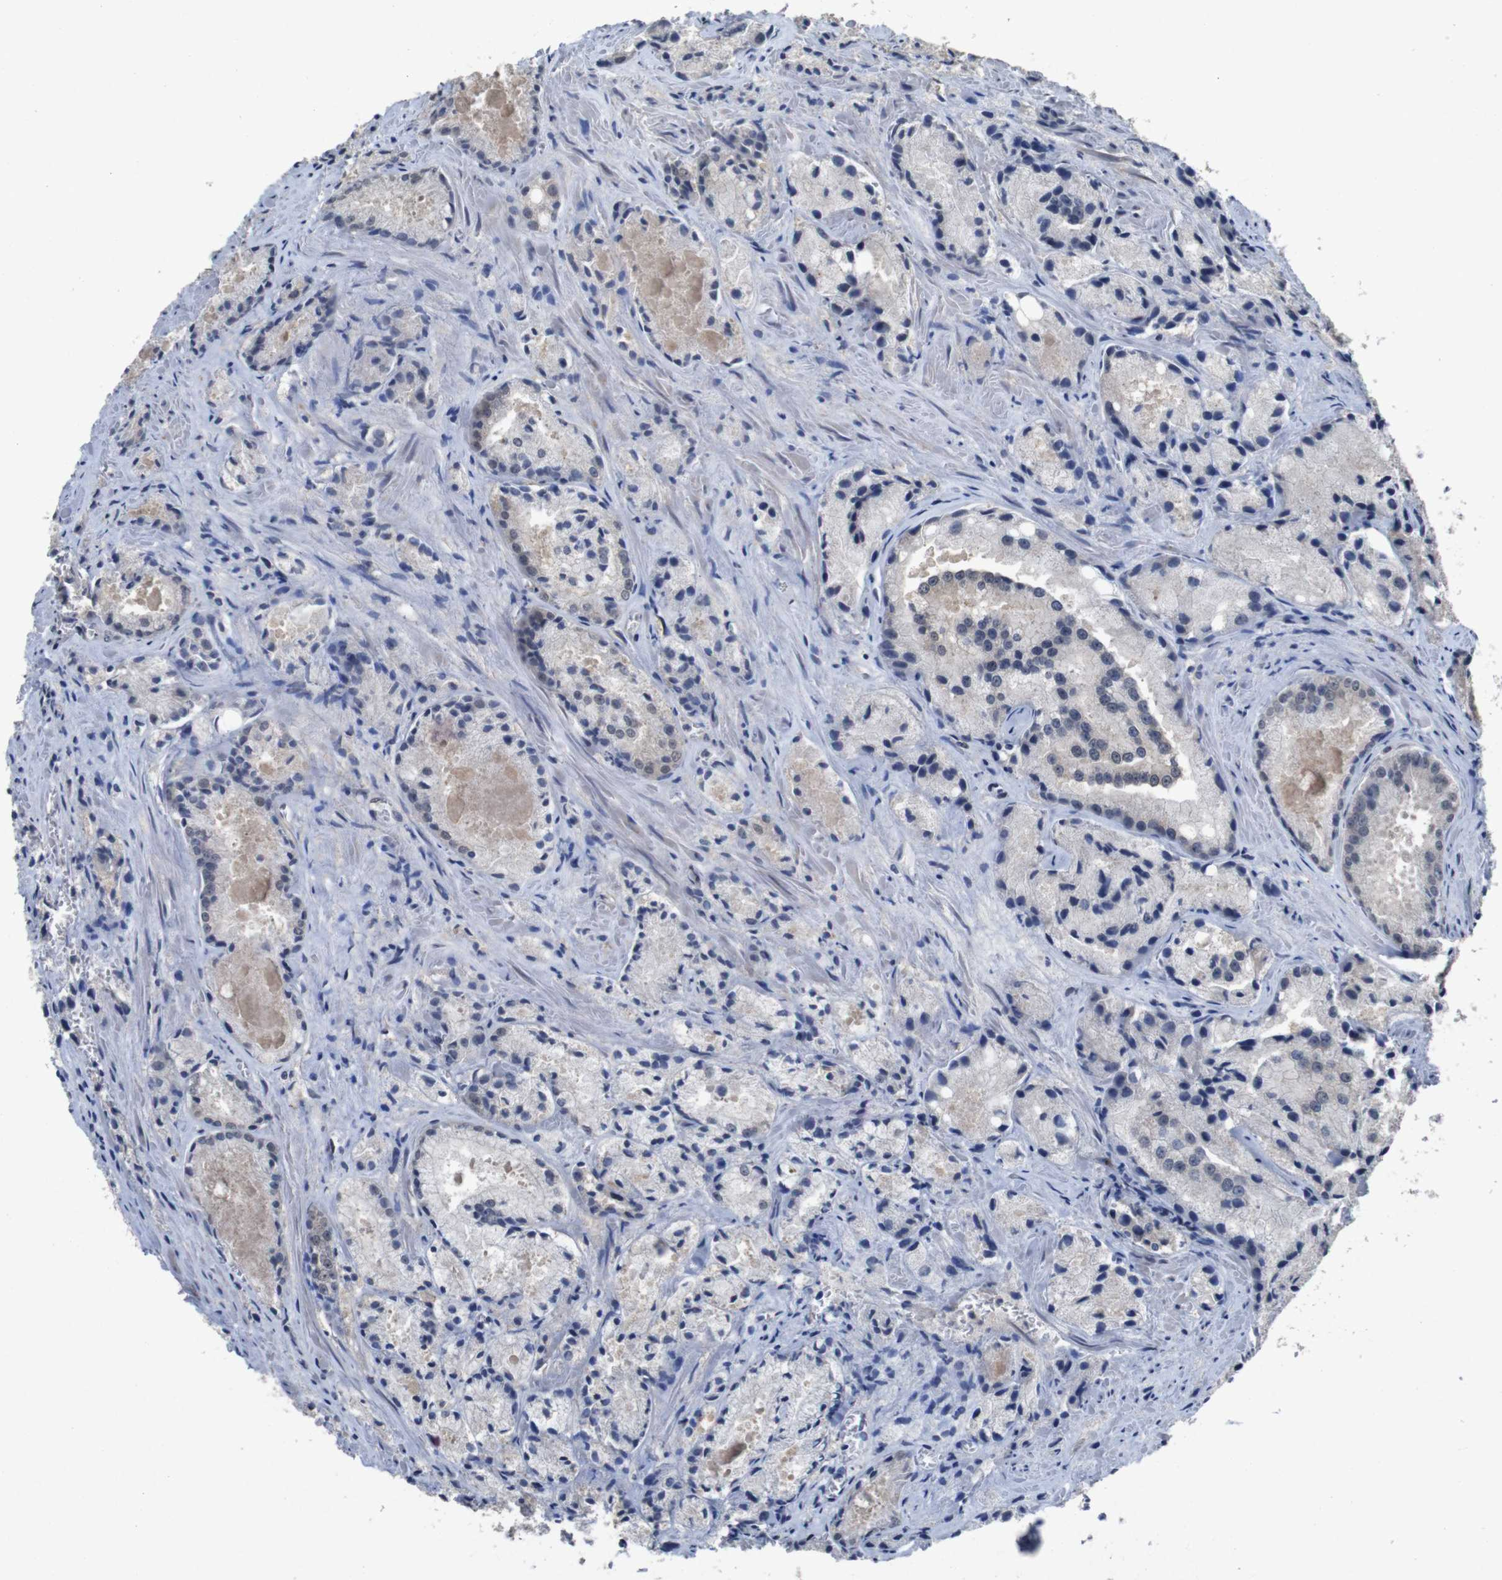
{"staining": {"intensity": "negative", "quantity": "none", "location": "none"}, "tissue": "prostate cancer", "cell_type": "Tumor cells", "image_type": "cancer", "snomed": [{"axis": "morphology", "description": "Adenocarcinoma, Low grade"}, {"axis": "topography", "description": "Prostate"}], "caption": "A histopathology image of human adenocarcinoma (low-grade) (prostate) is negative for staining in tumor cells. (DAB (3,3'-diaminobenzidine) immunohistochemistry (IHC) with hematoxylin counter stain).", "gene": "AKT3", "patient": {"sex": "male", "age": 64}}